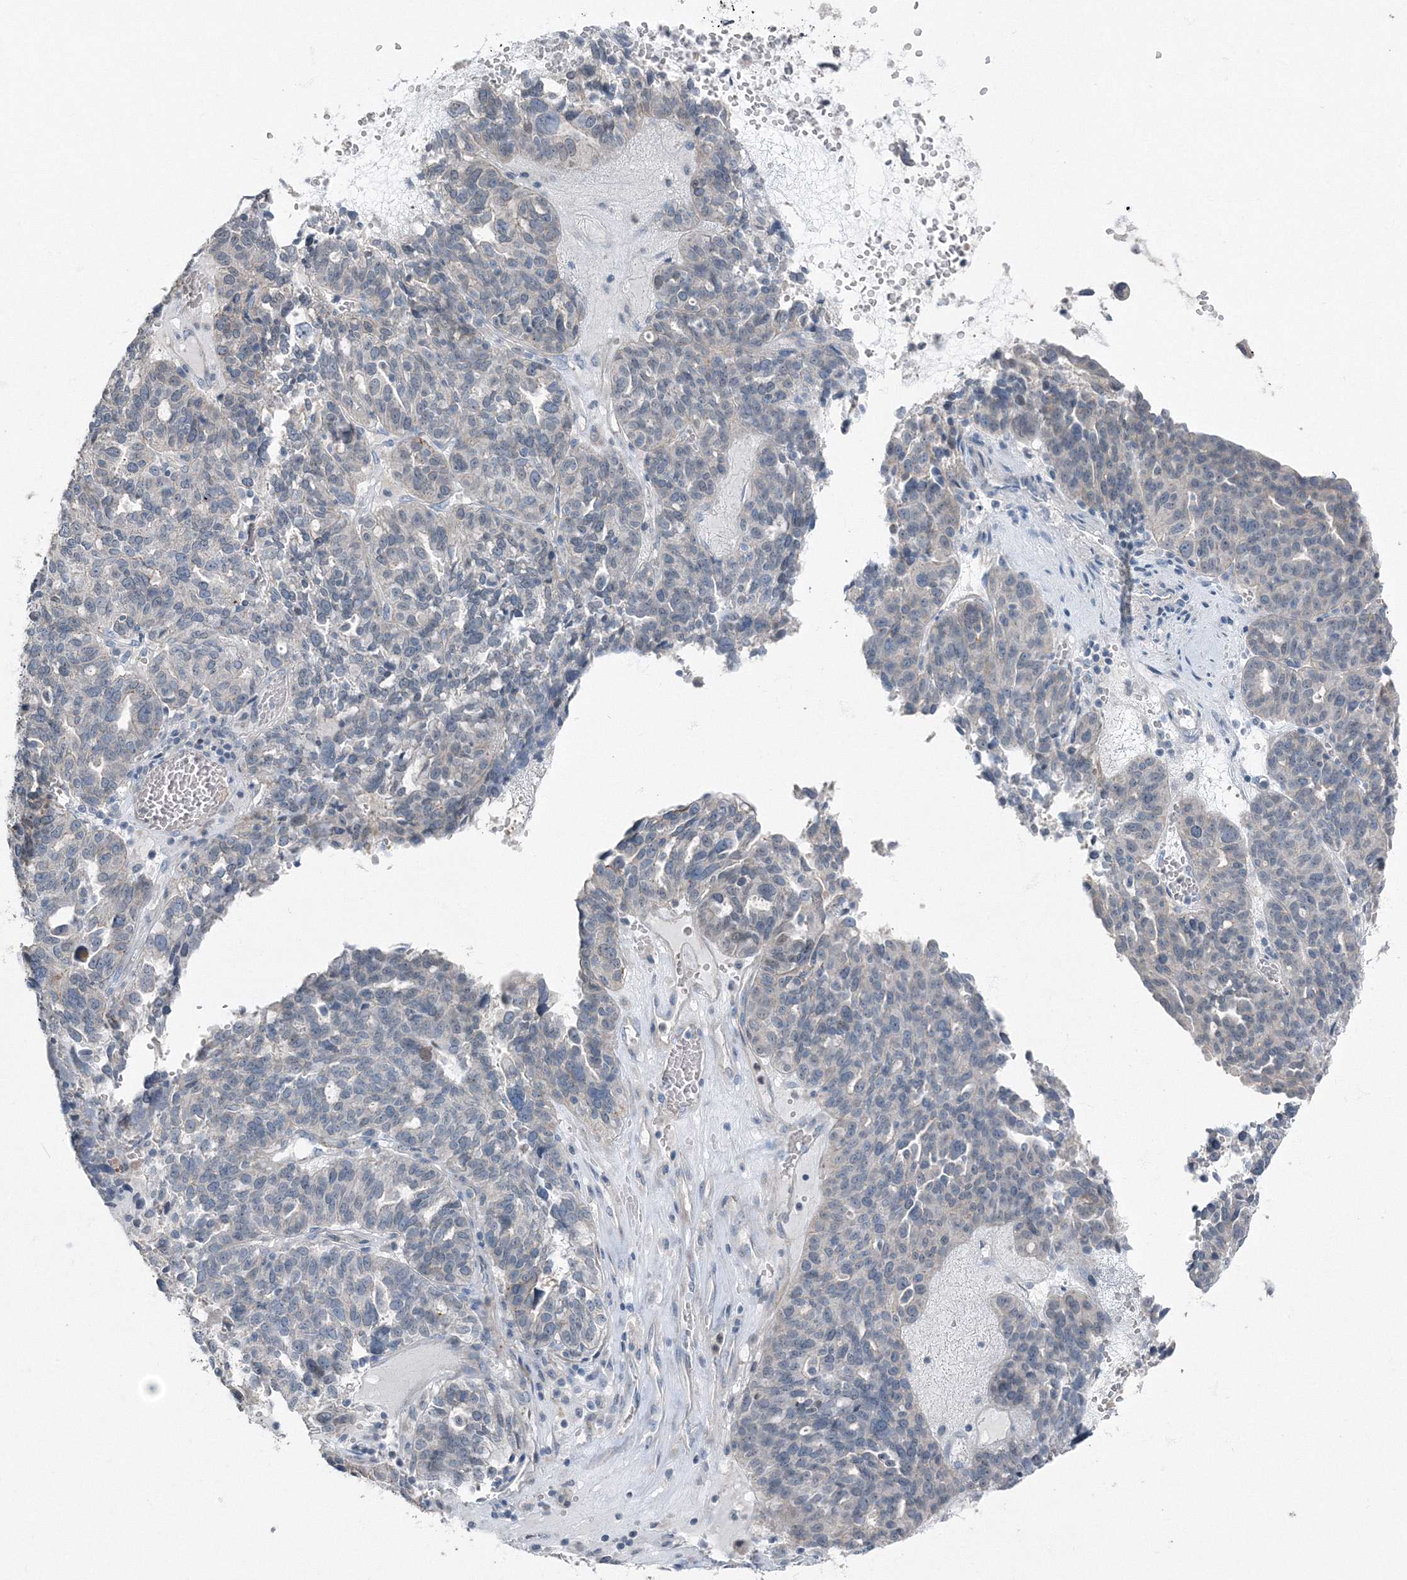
{"staining": {"intensity": "negative", "quantity": "none", "location": "none"}, "tissue": "ovarian cancer", "cell_type": "Tumor cells", "image_type": "cancer", "snomed": [{"axis": "morphology", "description": "Cystadenocarcinoma, serous, NOS"}, {"axis": "topography", "description": "Ovary"}], "caption": "Immunohistochemistry (IHC) histopathology image of serous cystadenocarcinoma (ovarian) stained for a protein (brown), which reveals no expression in tumor cells.", "gene": "AASDH", "patient": {"sex": "female", "age": 59}}